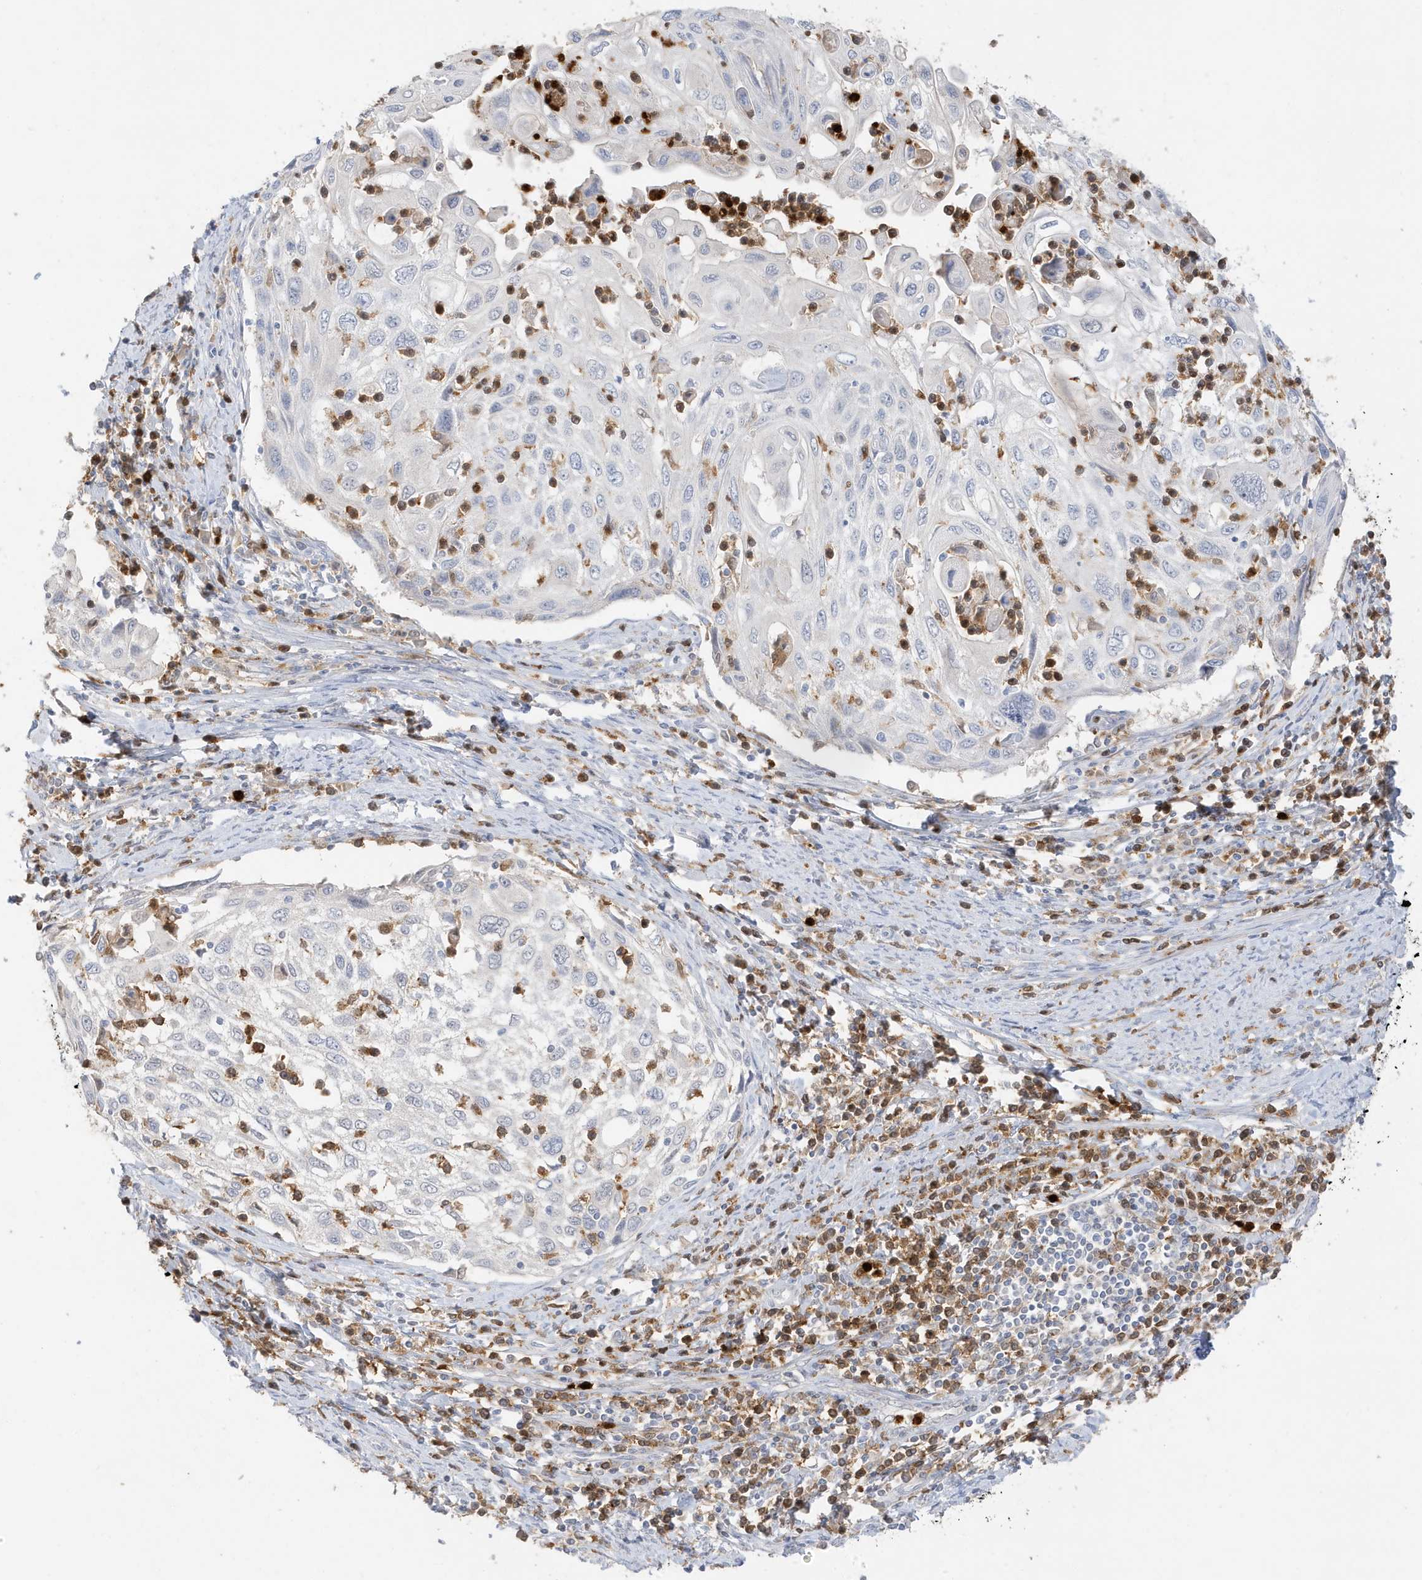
{"staining": {"intensity": "negative", "quantity": "none", "location": "none"}, "tissue": "cervical cancer", "cell_type": "Tumor cells", "image_type": "cancer", "snomed": [{"axis": "morphology", "description": "Squamous cell carcinoma, NOS"}, {"axis": "topography", "description": "Cervix"}], "caption": "Immunohistochemistry of cervical cancer displays no staining in tumor cells.", "gene": "GCA", "patient": {"sex": "female", "age": 70}}